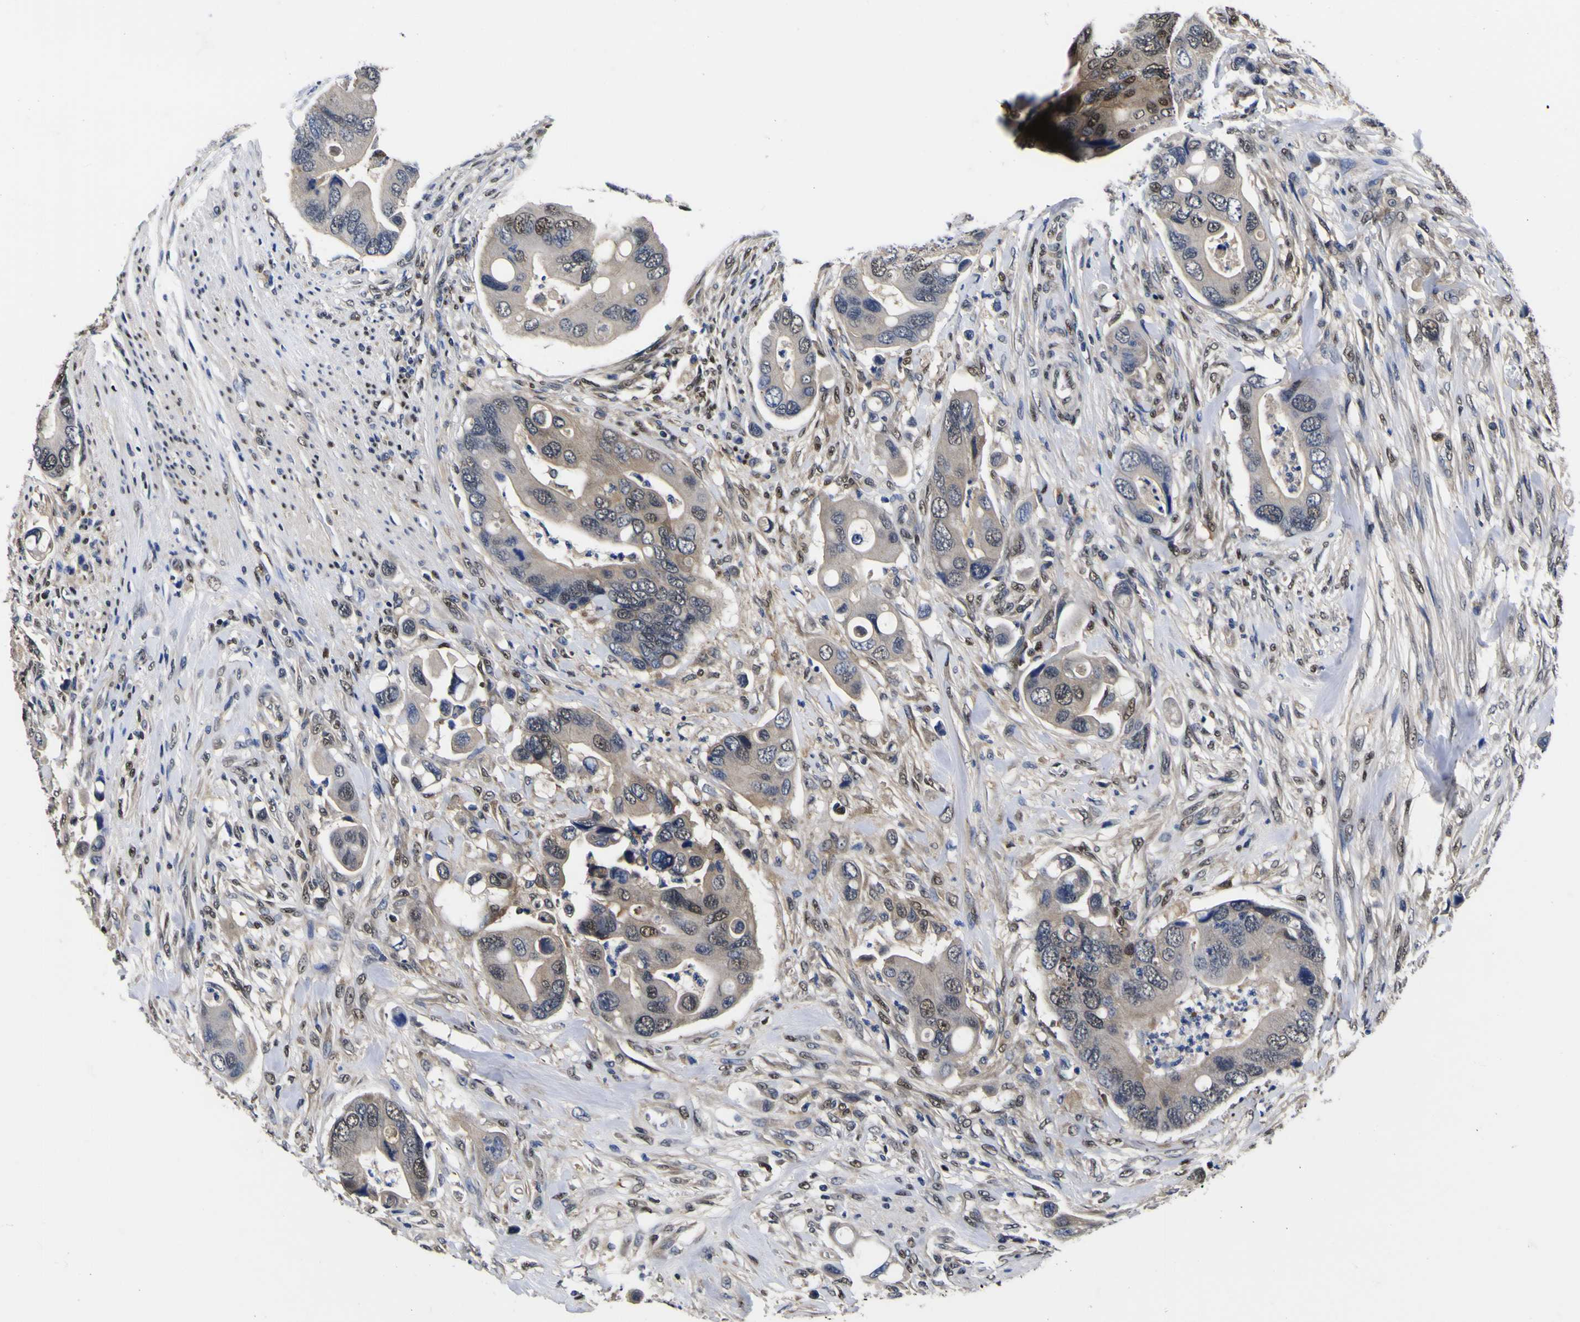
{"staining": {"intensity": "strong", "quantity": "25%-75%", "location": "cytoplasmic/membranous,nuclear"}, "tissue": "colorectal cancer", "cell_type": "Tumor cells", "image_type": "cancer", "snomed": [{"axis": "morphology", "description": "Adenocarcinoma, NOS"}, {"axis": "topography", "description": "Rectum"}], "caption": "Colorectal adenocarcinoma was stained to show a protein in brown. There is high levels of strong cytoplasmic/membranous and nuclear expression in about 25%-75% of tumor cells.", "gene": "FAM110B", "patient": {"sex": "female", "age": 57}}